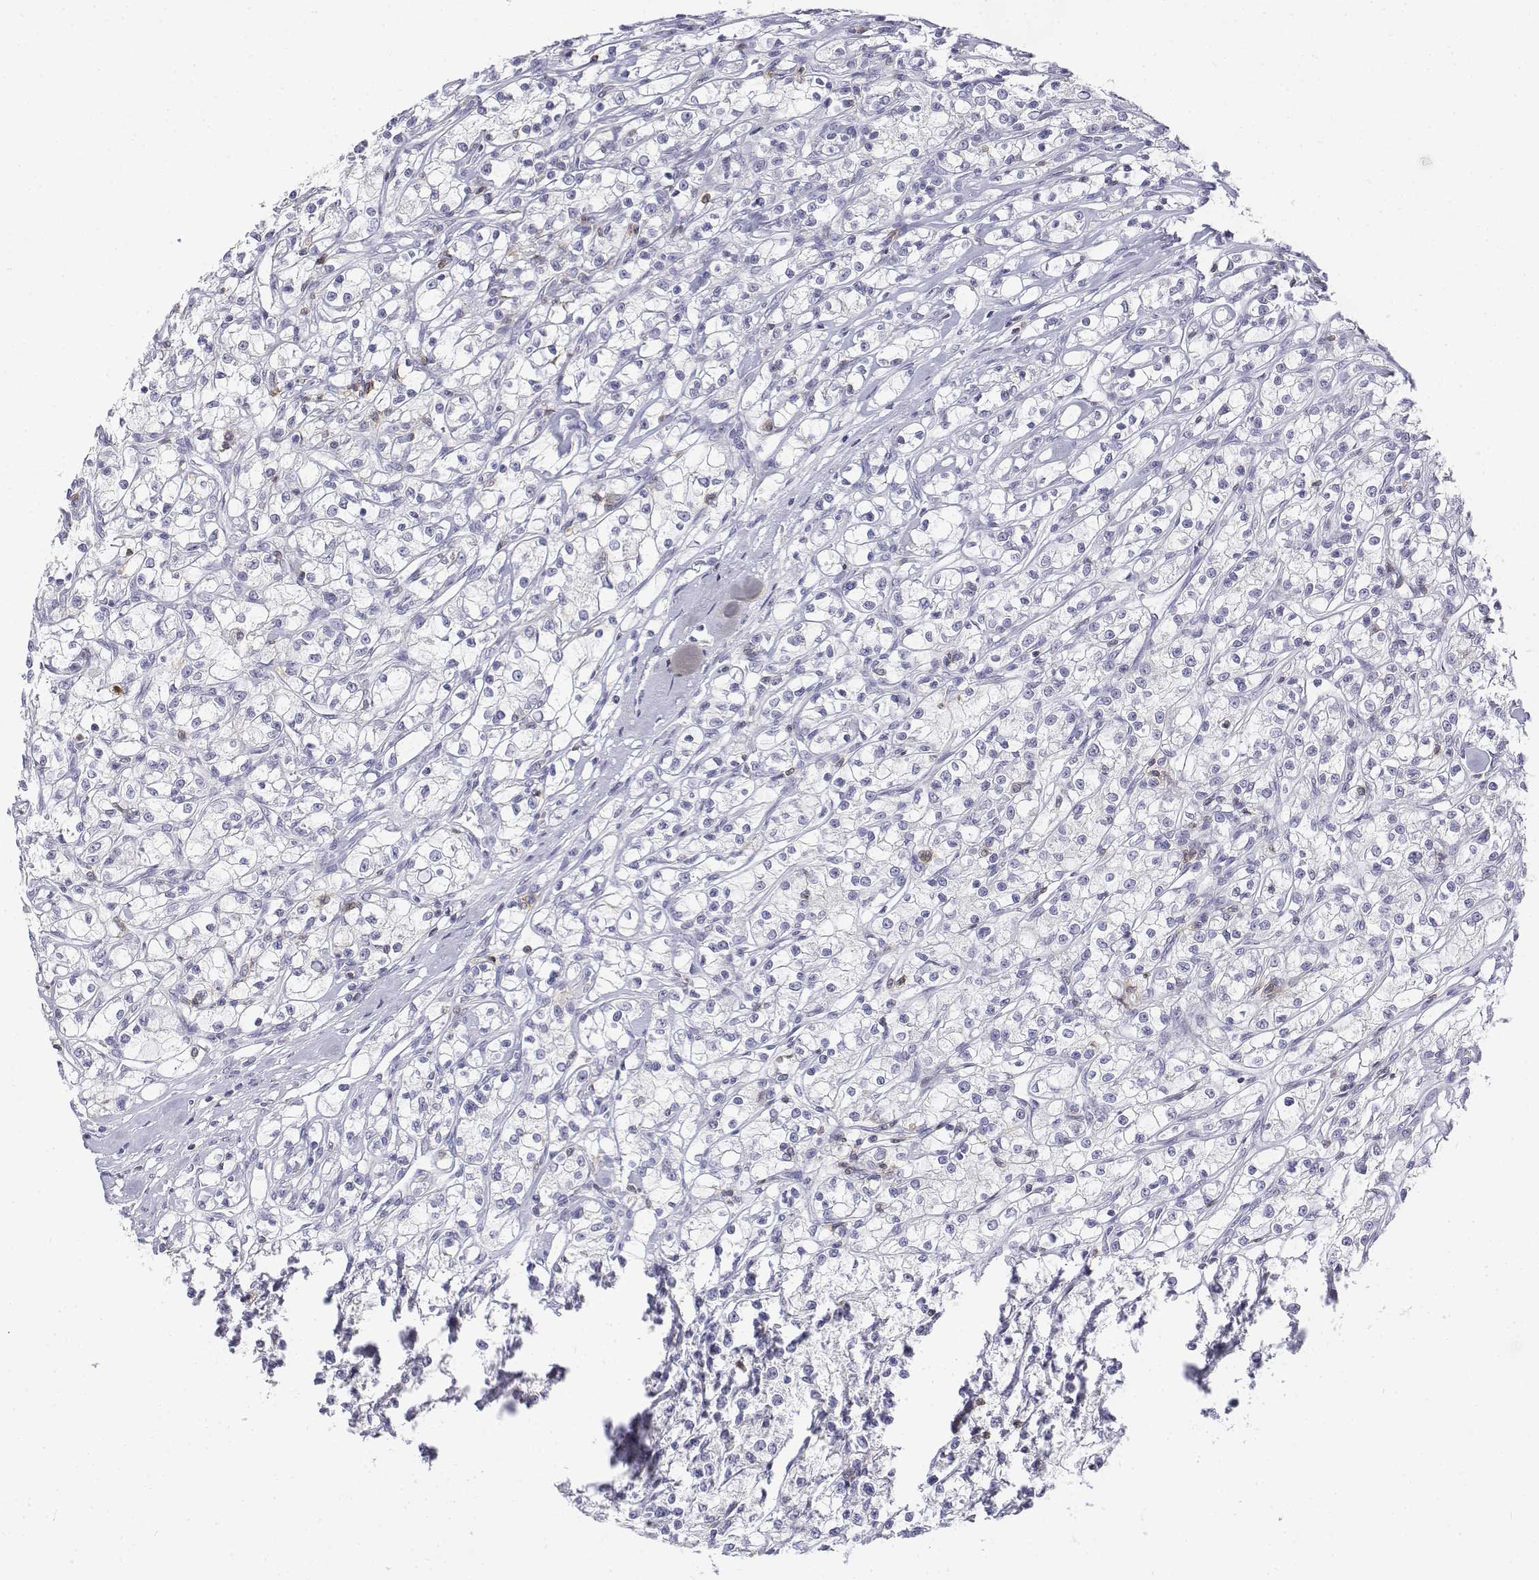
{"staining": {"intensity": "negative", "quantity": "none", "location": "none"}, "tissue": "renal cancer", "cell_type": "Tumor cells", "image_type": "cancer", "snomed": [{"axis": "morphology", "description": "Adenocarcinoma, NOS"}, {"axis": "topography", "description": "Kidney"}], "caption": "Immunohistochemistry (IHC) micrograph of renal cancer stained for a protein (brown), which displays no positivity in tumor cells.", "gene": "CD3E", "patient": {"sex": "female", "age": 59}}